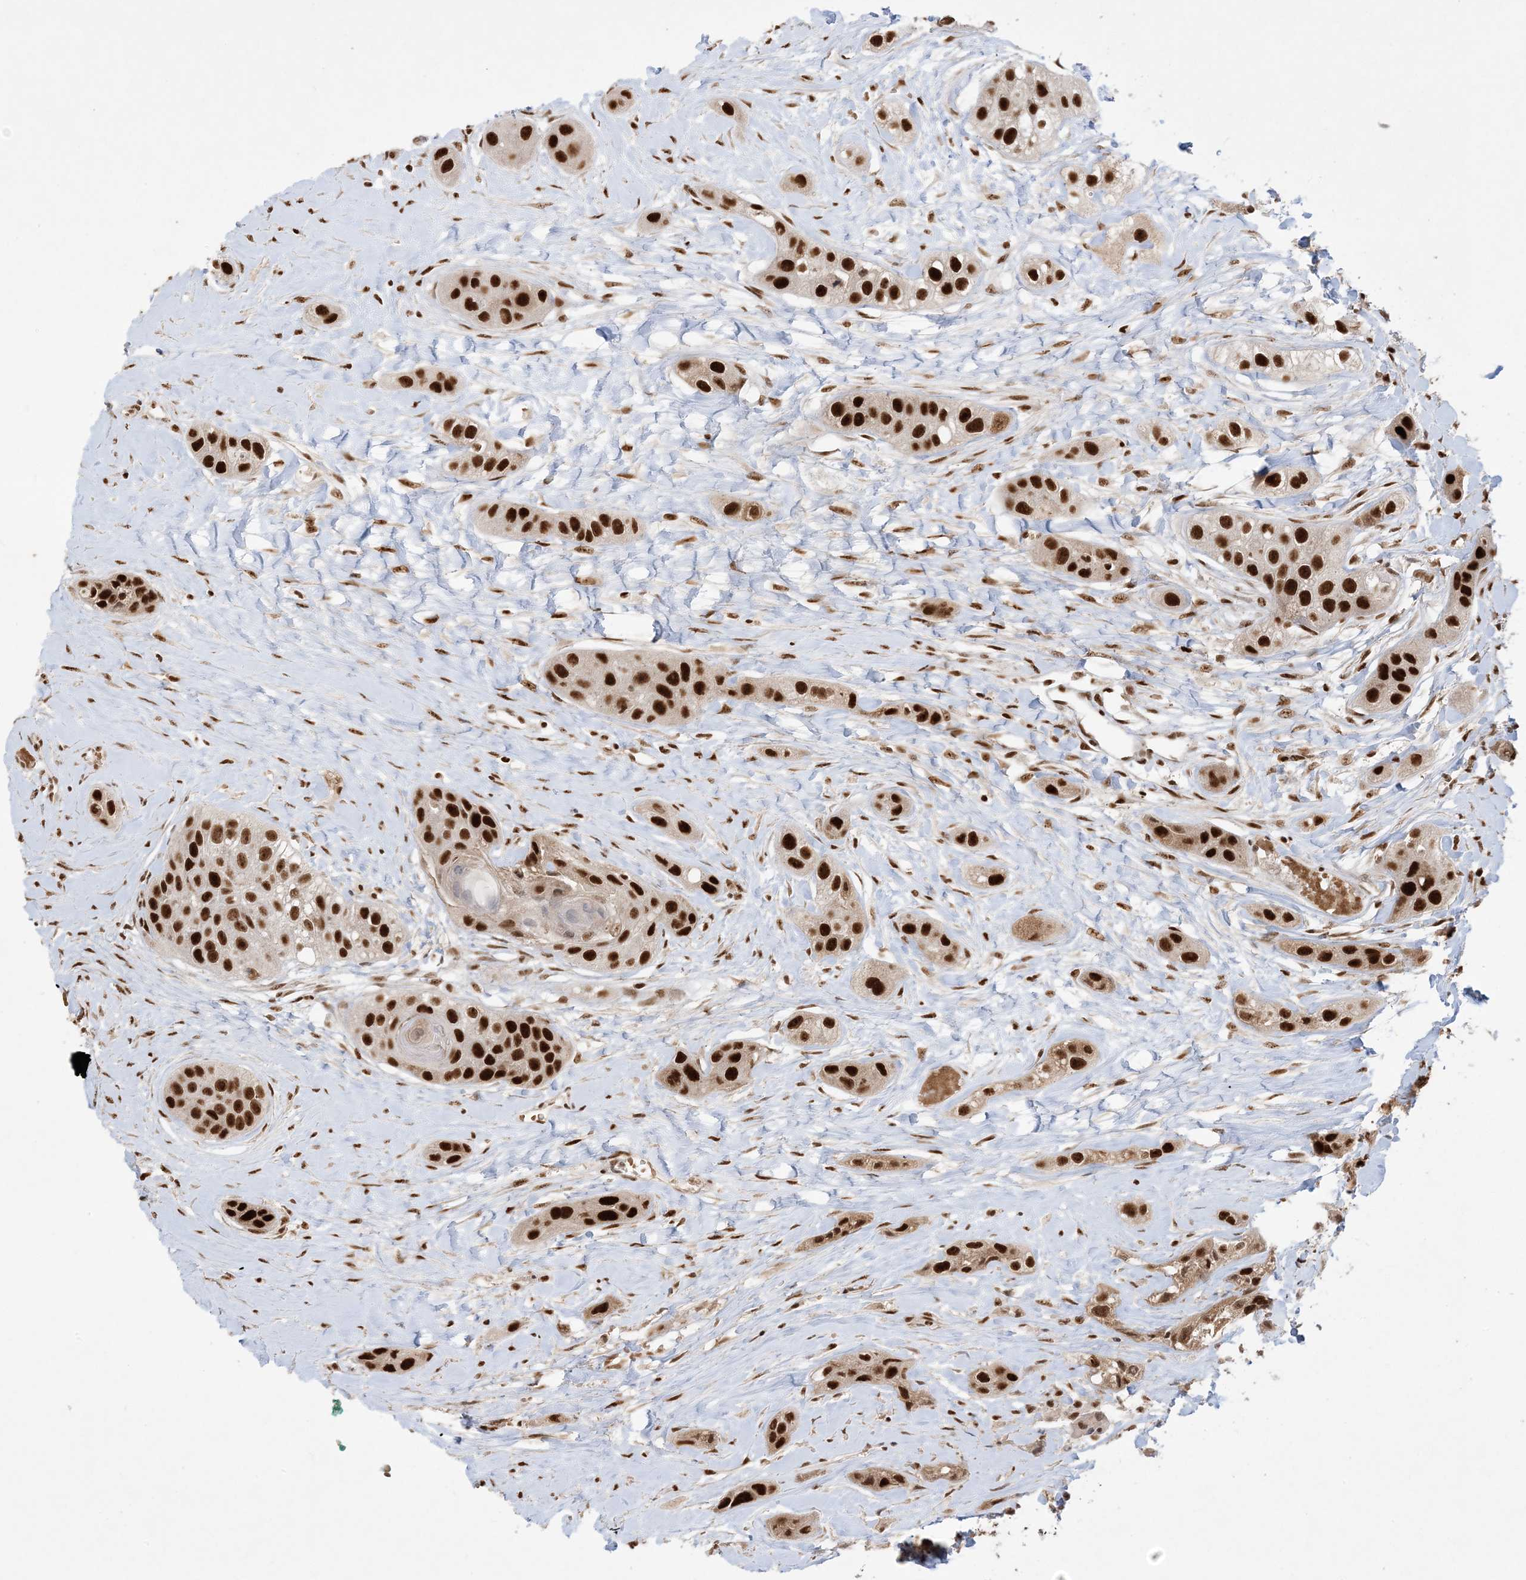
{"staining": {"intensity": "strong", "quantity": ">75%", "location": "nuclear"}, "tissue": "head and neck cancer", "cell_type": "Tumor cells", "image_type": "cancer", "snomed": [{"axis": "morphology", "description": "Normal tissue, NOS"}, {"axis": "morphology", "description": "Squamous cell carcinoma, NOS"}, {"axis": "topography", "description": "Skeletal muscle"}, {"axis": "topography", "description": "Head-Neck"}], "caption": "Human head and neck squamous cell carcinoma stained with a protein marker displays strong staining in tumor cells.", "gene": "PPIL2", "patient": {"sex": "male", "age": 51}}